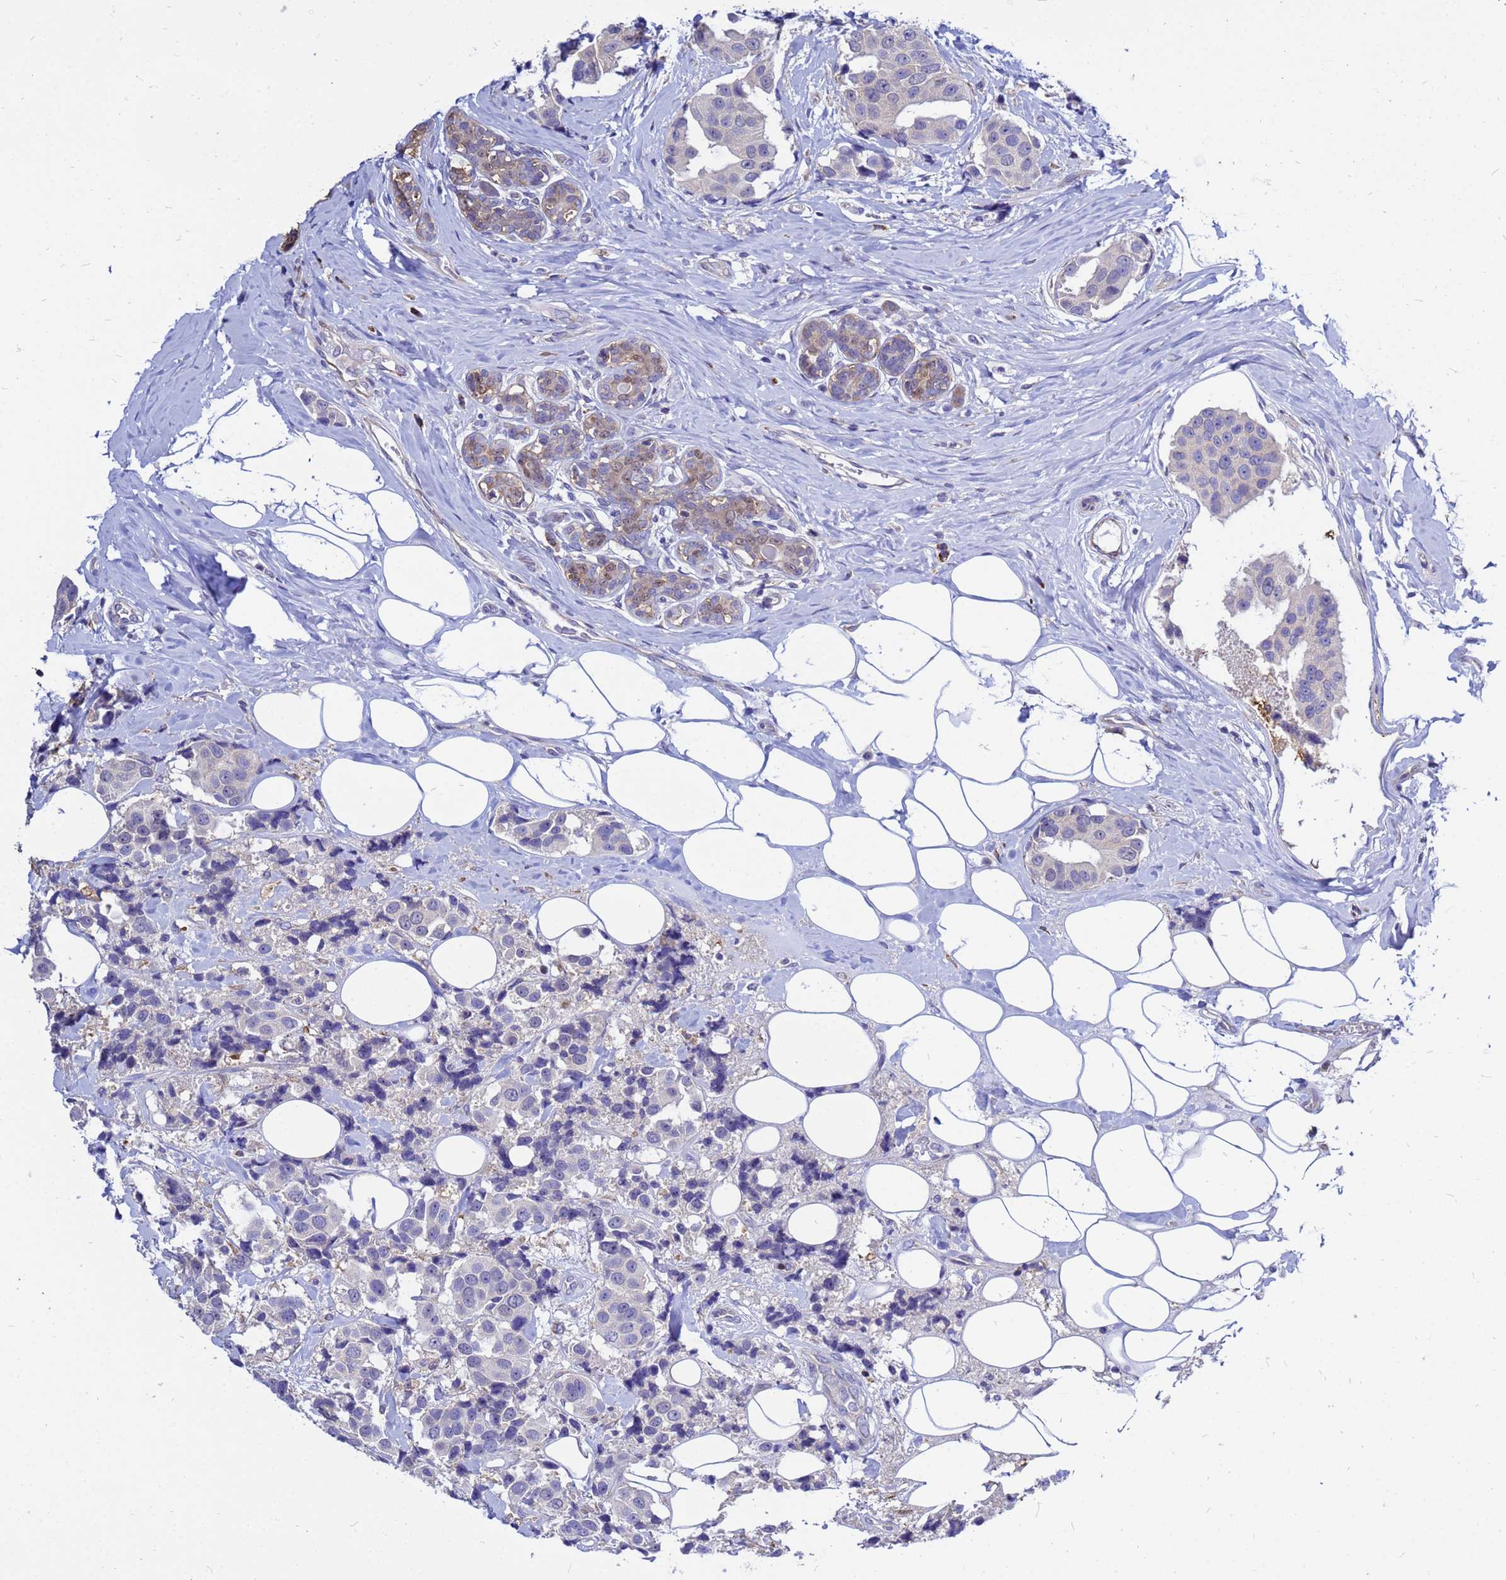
{"staining": {"intensity": "negative", "quantity": "none", "location": "none"}, "tissue": "breast cancer", "cell_type": "Tumor cells", "image_type": "cancer", "snomed": [{"axis": "morphology", "description": "Normal tissue, NOS"}, {"axis": "morphology", "description": "Duct carcinoma"}, {"axis": "topography", "description": "Breast"}], "caption": "The micrograph demonstrates no significant expression in tumor cells of invasive ductal carcinoma (breast). (Immunohistochemistry (ihc), brightfield microscopy, high magnification).", "gene": "MOB2", "patient": {"sex": "female", "age": 39}}